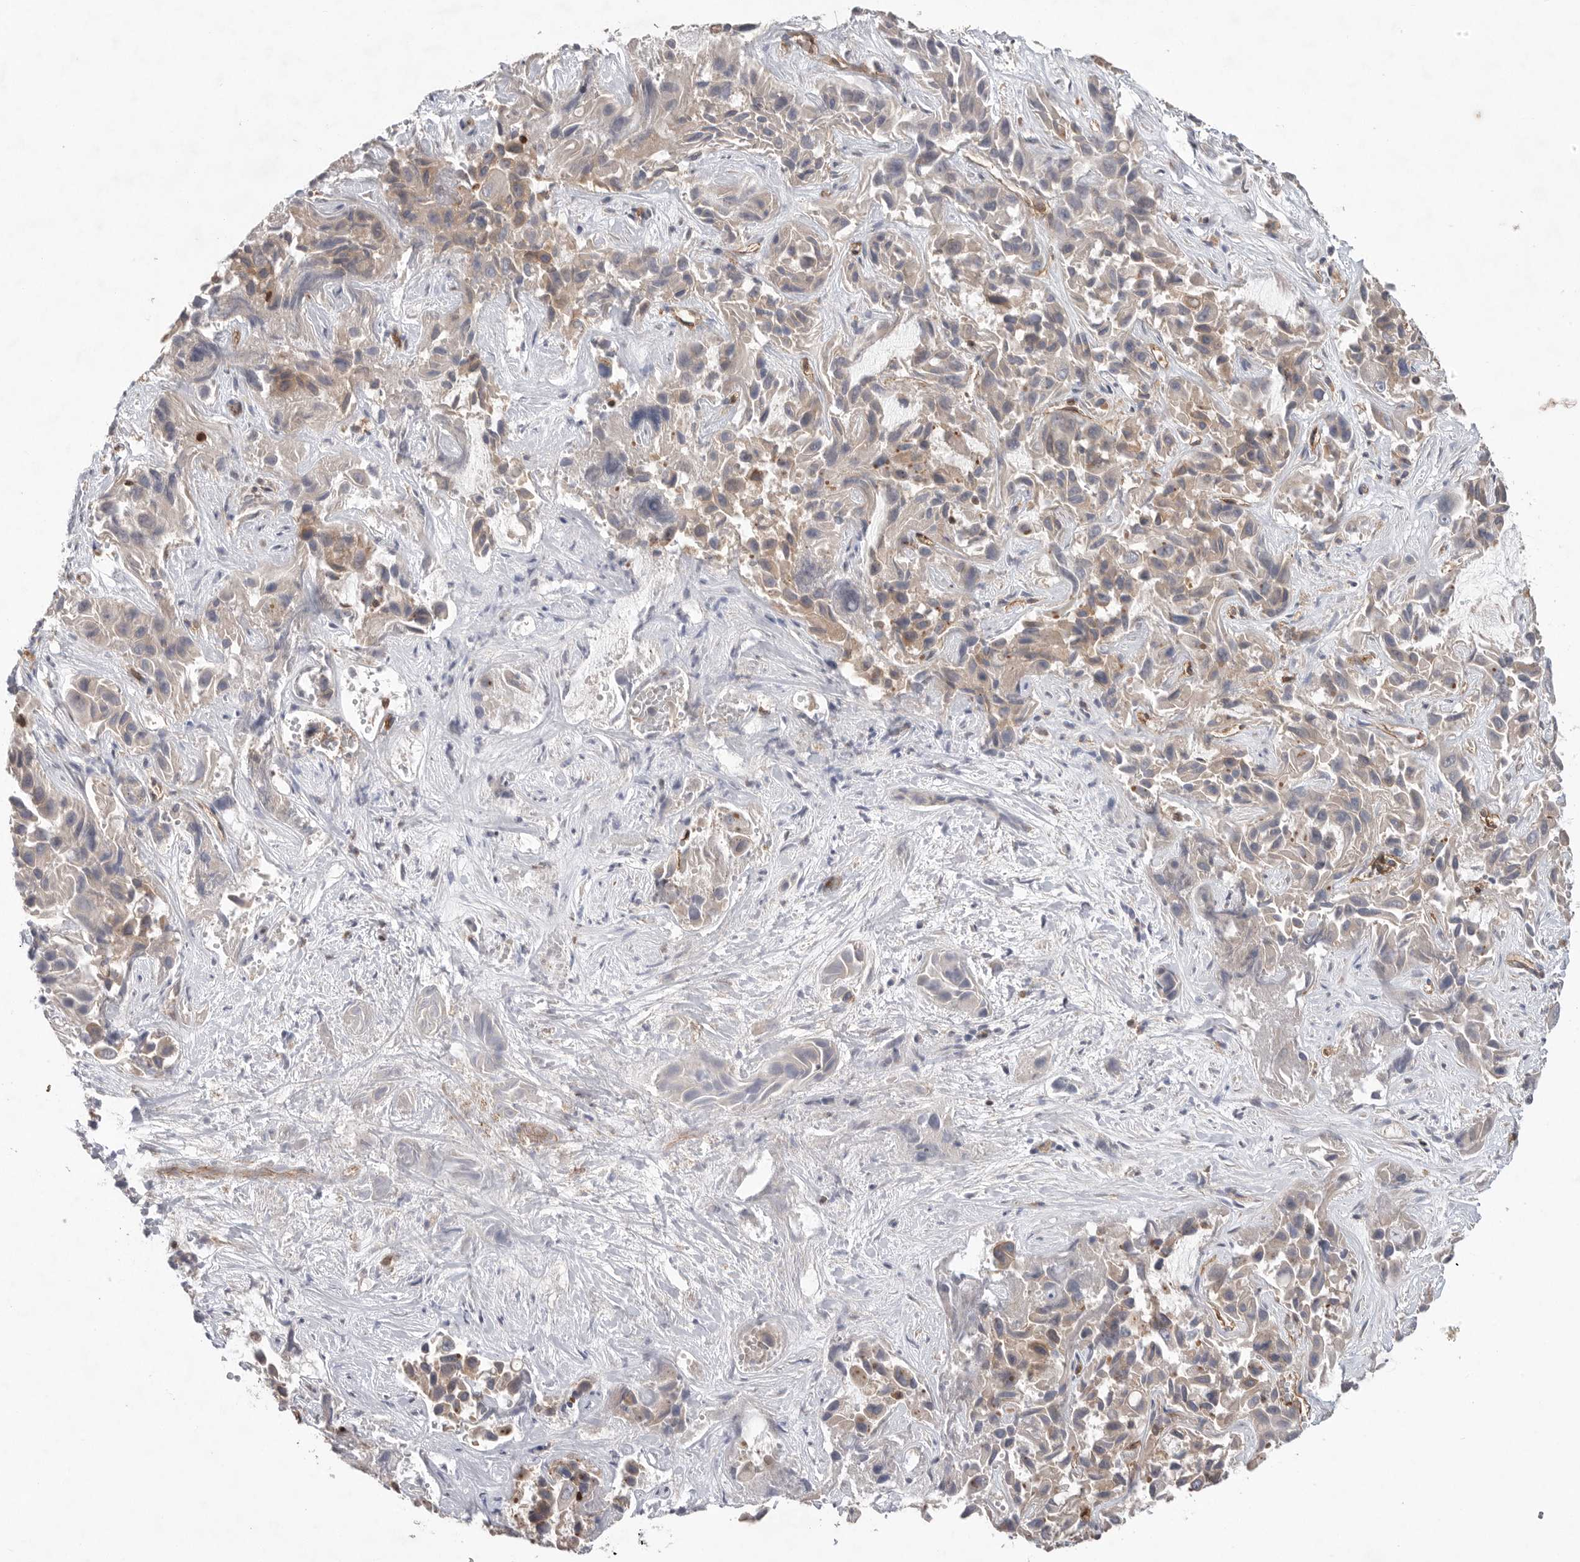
{"staining": {"intensity": "weak", "quantity": "<25%", "location": "cytoplasmic/membranous"}, "tissue": "liver cancer", "cell_type": "Tumor cells", "image_type": "cancer", "snomed": [{"axis": "morphology", "description": "Cholangiocarcinoma"}, {"axis": "topography", "description": "Liver"}], "caption": "Immunohistochemistry (IHC) image of neoplastic tissue: liver cholangiocarcinoma stained with DAB (3,3'-diaminobenzidine) demonstrates no significant protein positivity in tumor cells.", "gene": "PRKCH", "patient": {"sex": "female", "age": 52}}